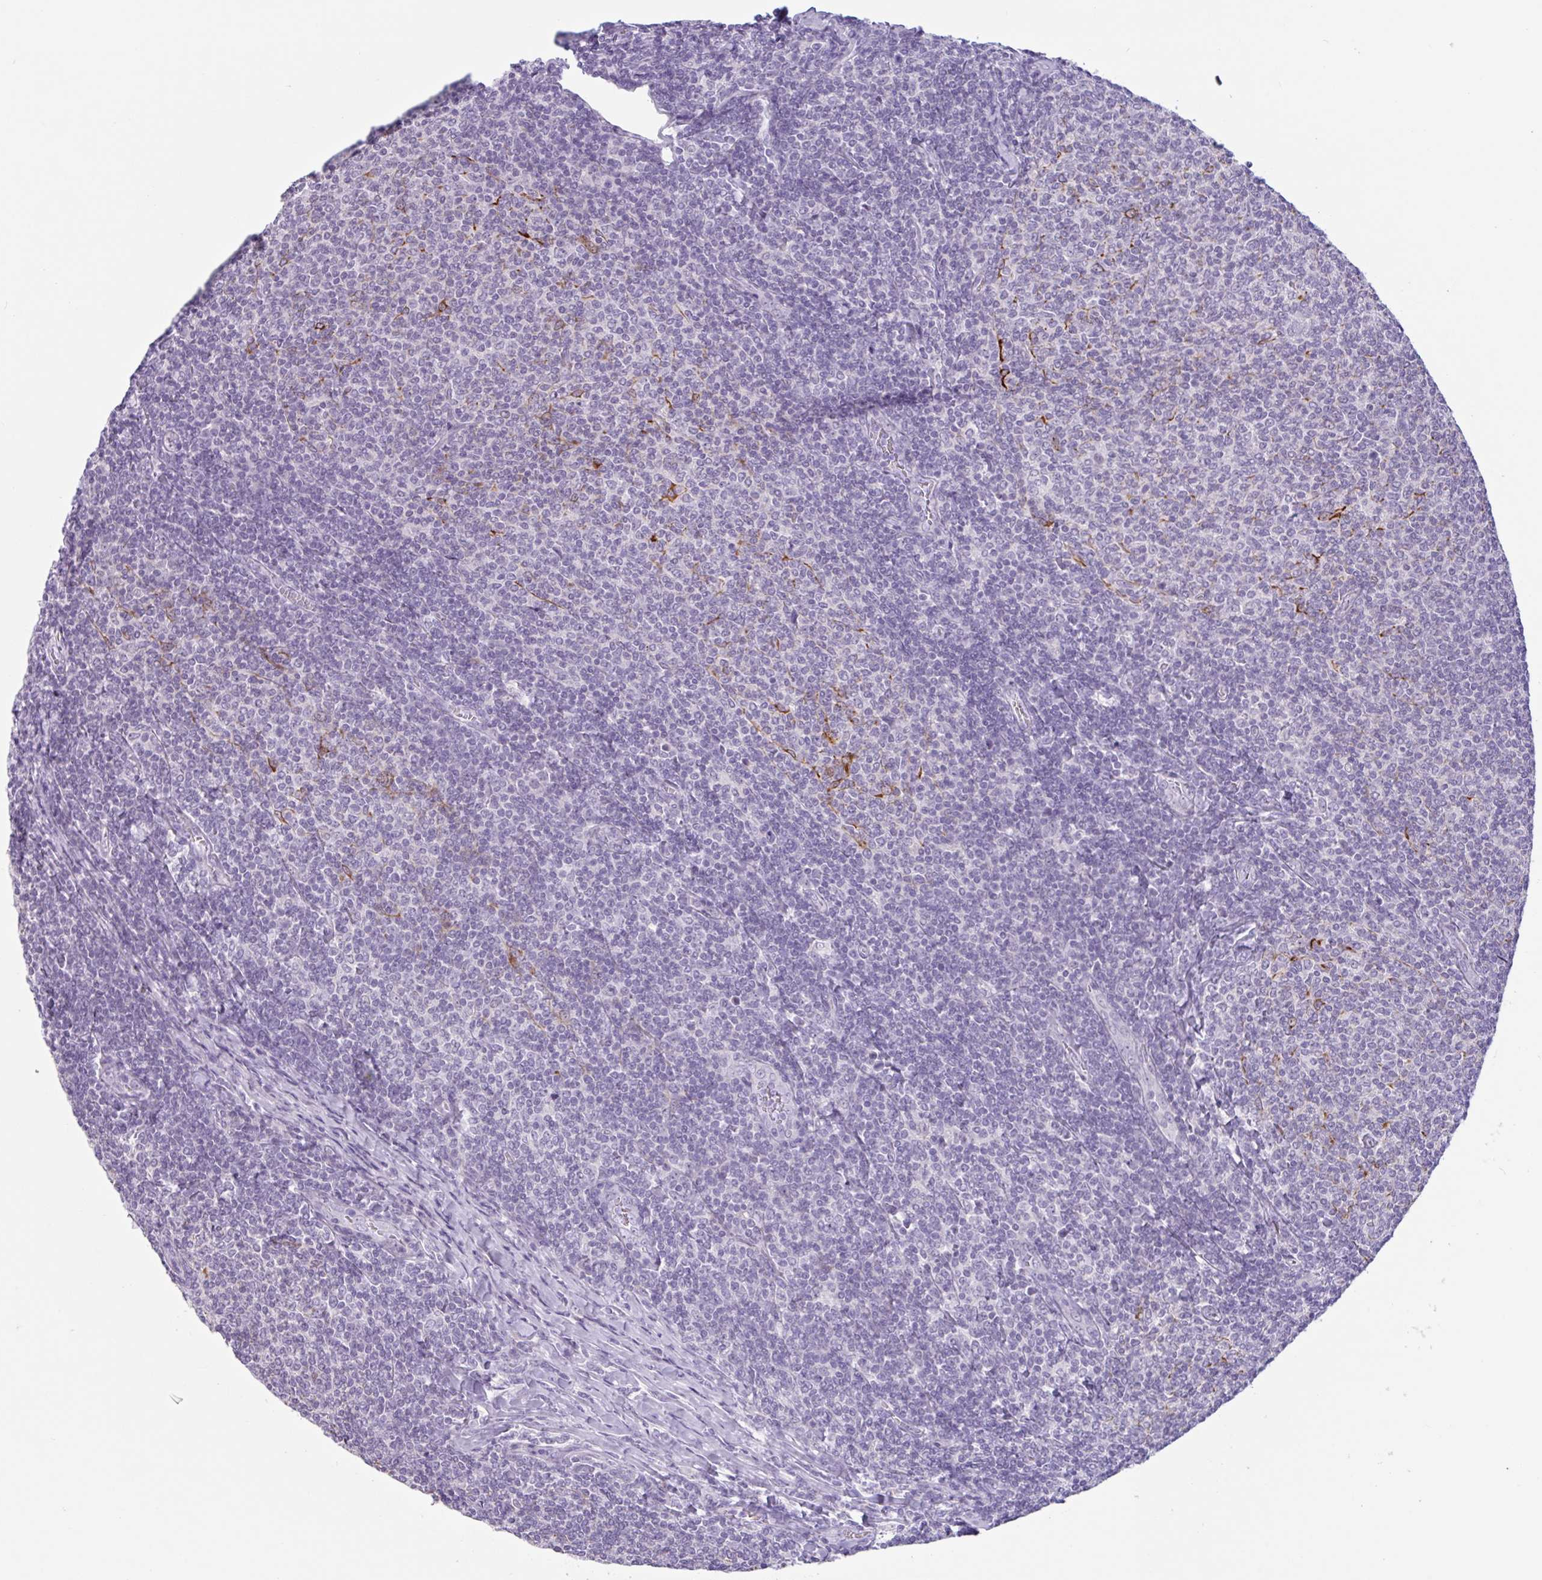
{"staining": {"intensity": "negative", "quantity": "none", "location": "none"}, "tissue": "lymphoma", "cell_type": "Tumor cells", "image_type": "cancer", "snomed": [{"axis": "morphology", "description": "Malignant lymphoma, non-Hodgkin's type, Low grade"}, {"axis": "topography", "description": "Lymph node"}], "caption": "Tumor cells show no significant positivity in malignant lymphoma, non-Hodgkin's type (low-grade).", "gene": "CTSE", "patient": {"sex": "male", "age": 52}}